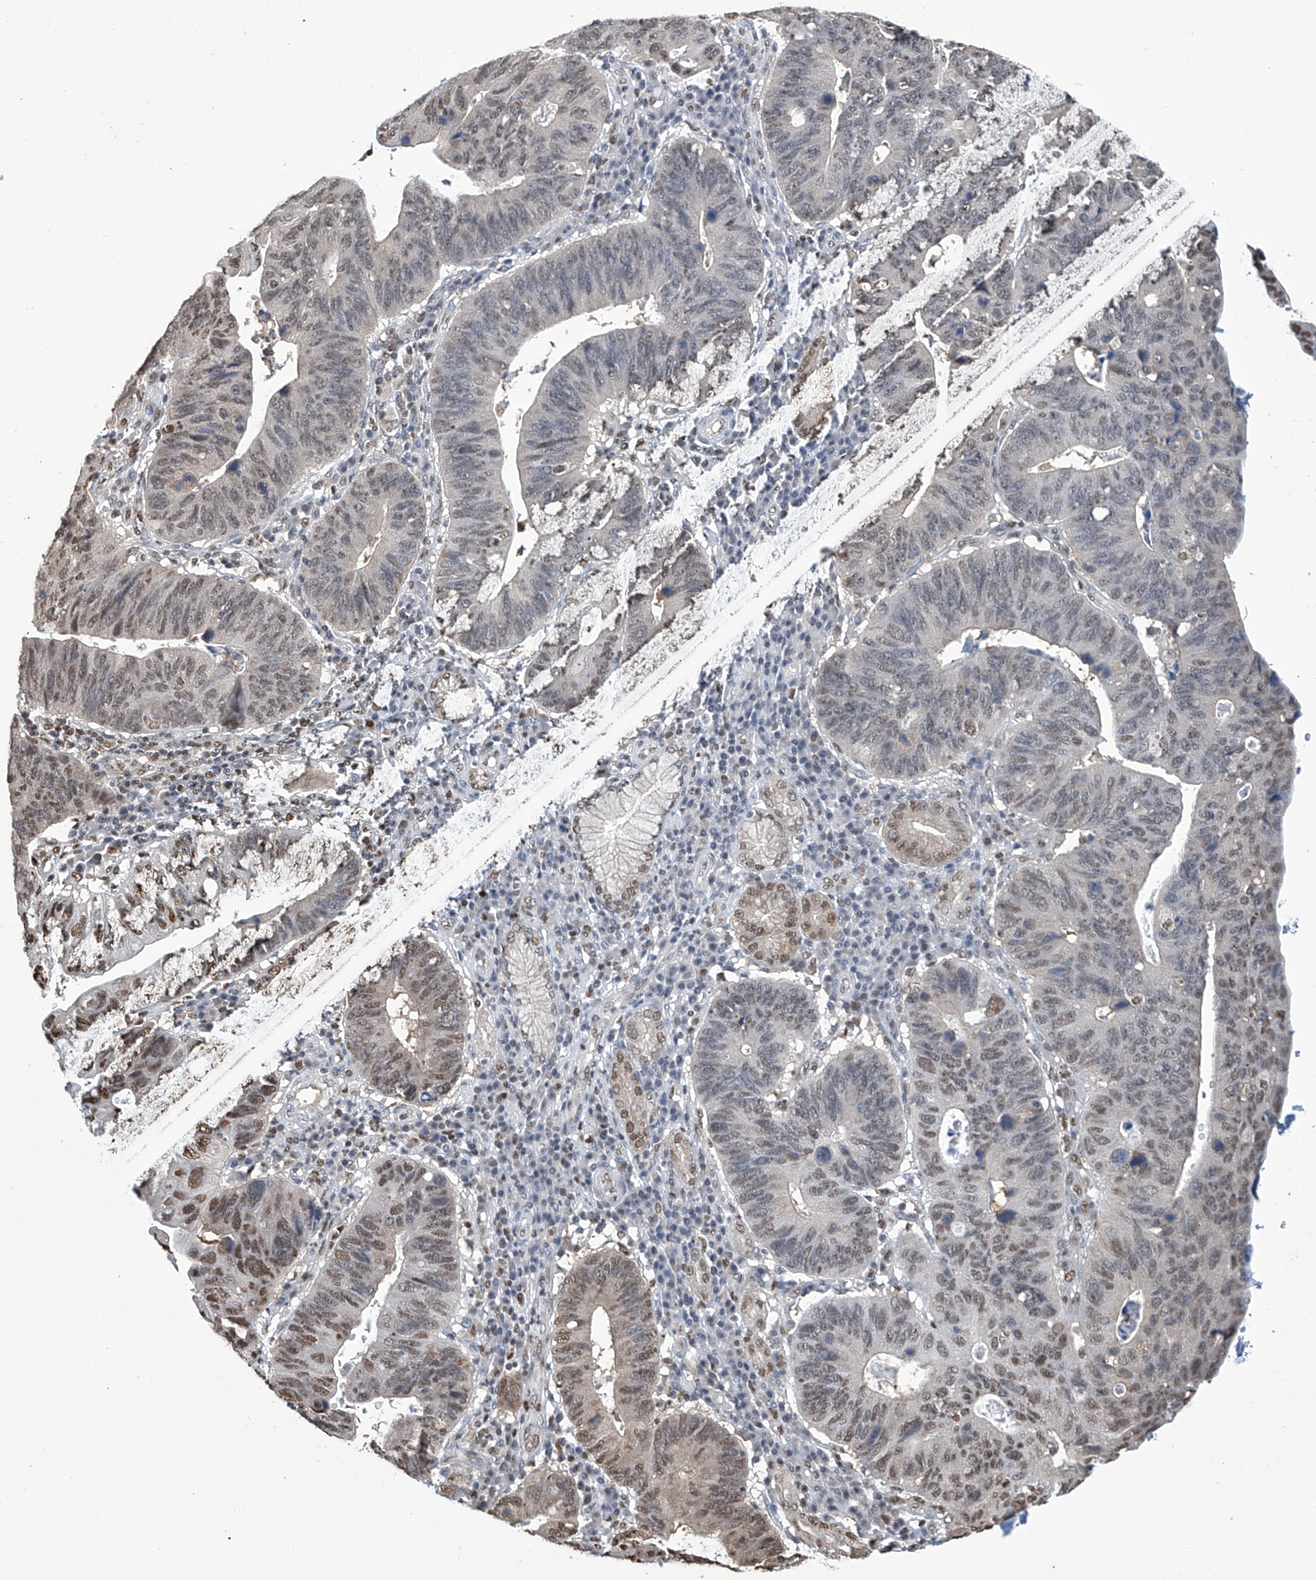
{"staining": {"intensity": "moderate", "quantity": "25%-75%", "location": "nuclear"}, "tissue": "stomach cancer", "cell_type": "Tumor cells", "image_type": "cancer", "snomed": [{"axis": "morphology", "description": "Adenocarcinoma, NOS"}, {"axis": "topography", "description": "Stomach"}], "caption": "Immunohistochemical staining of human stomach cancer shows medium levels of moderate nuclear protein staining in approximately 25%-75% of tumor cells.", "gene": "SREBF2", "patient": {"sex": "male", "age": 59}}